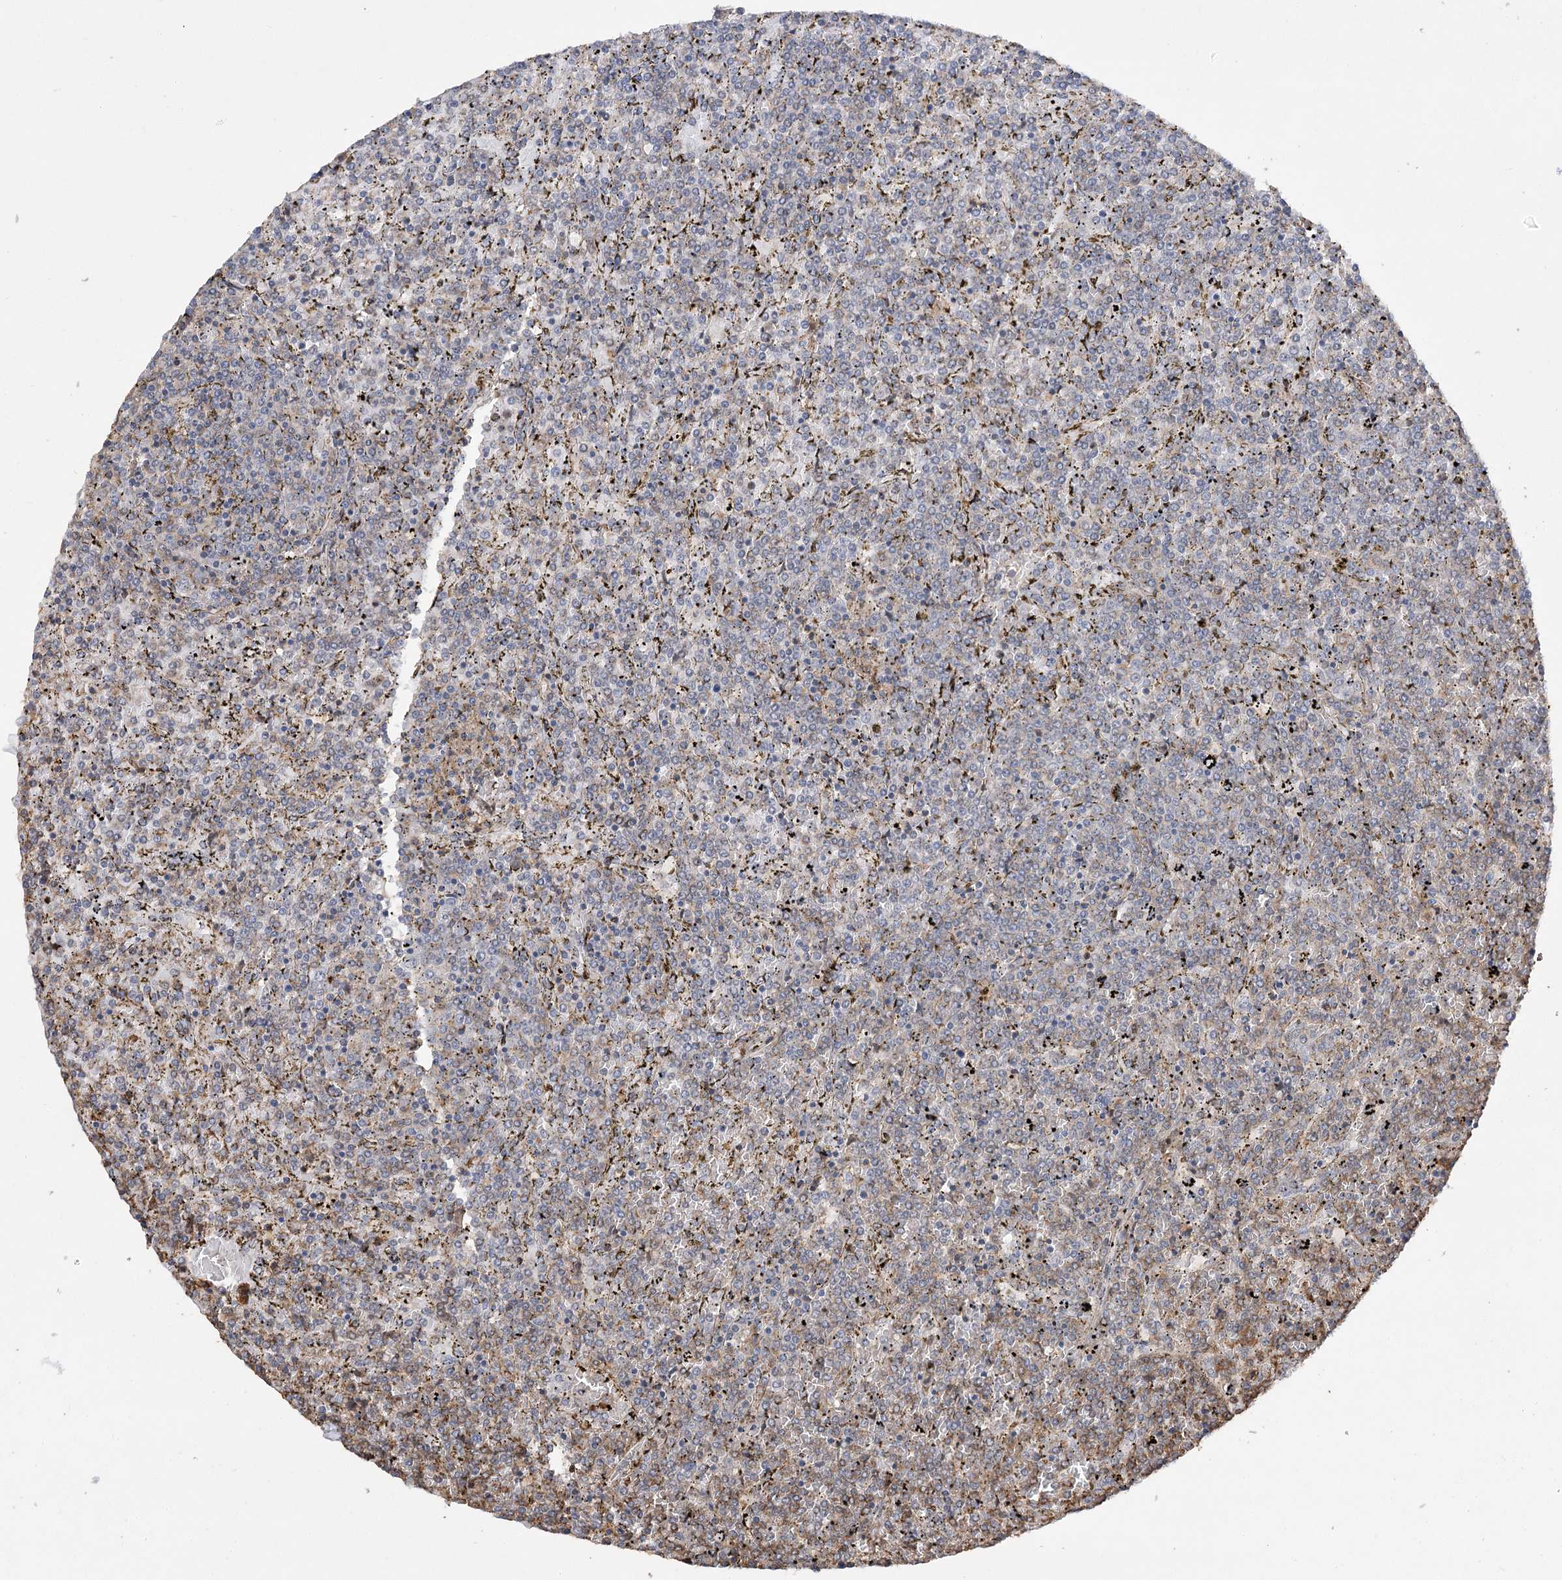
{"staining": {"intensity": "negative", "quantity": "none", "location": "none"}, "tissue": "lymphoma", "cell_type": "Tumor cells", "image_type": "cancer", "snomed": [{"axis": "morphology", "description": "Malignant lymphoma, non-Hodgkin's type, Low grade"}, {"axis": "topography", "description": "Spleen"}], "caption": "A photomicrograph of human low-grade malignant lymphoma, non-Hodgkin's type is negative for staining in tumor cells.", "gene": "OBSL1", "patient": {"sex": "female", "age": 19}}